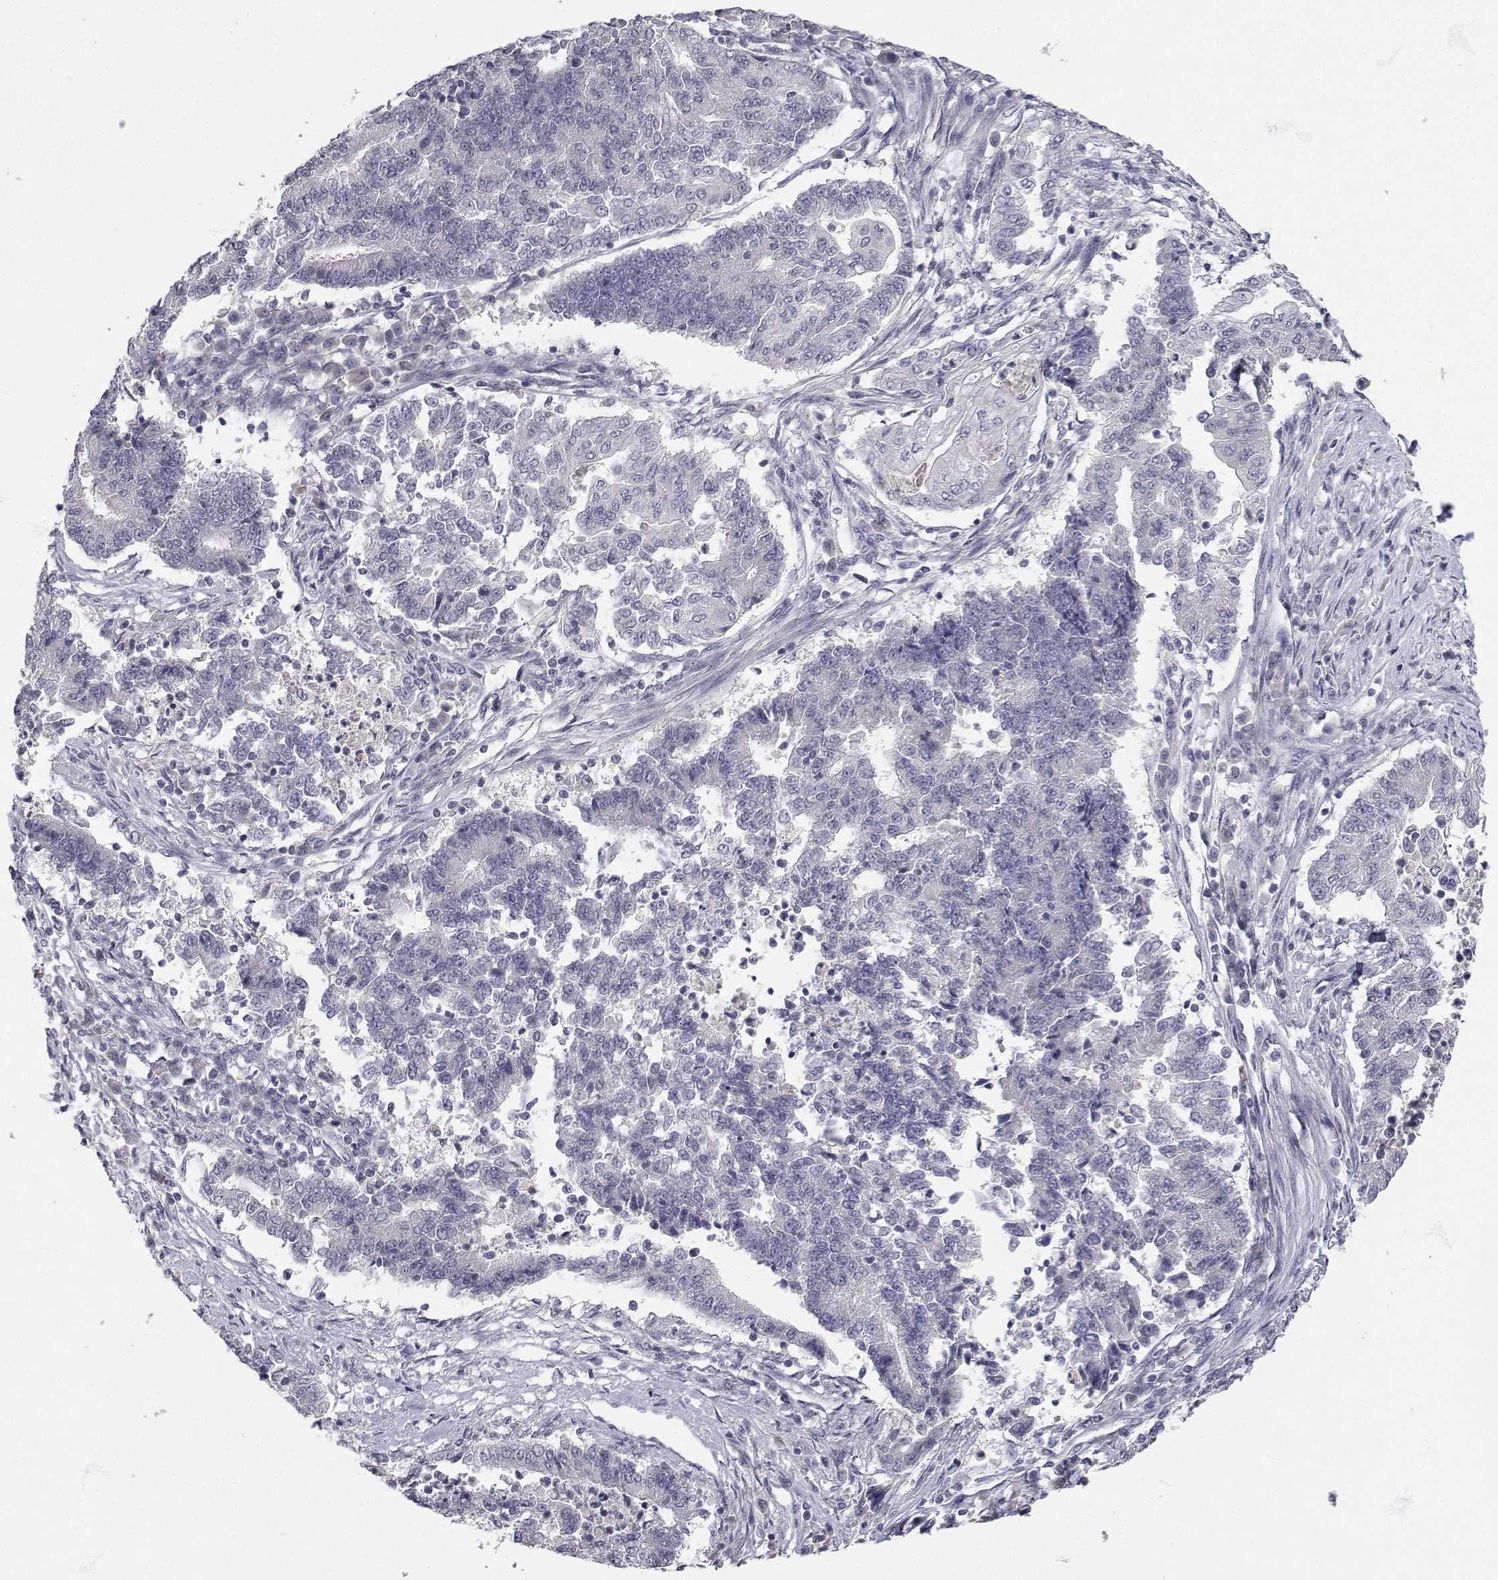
{"staining": {"intensity": "negative", "quantity": "none", "location": "none"}, "tissue": "endometrial cancer", "cell_type": "Tumor cells", "image_type": "cancer", "snomed": [{"axis": "morphology", "description": "Adenocarcinoma, NOS"}, {"axis": "topography", "description": "Uterus"}, {"axis": "topography", "description": "Endometrium"}], "caption": "The immunohistochemistry (IHC) photomicrograph has no significant staining in tumor cells of endometrial cancer (adenocarcinoma) tissue.", "gene": "SLC6A3", "patient": {"sex": "female", "age": 54}}